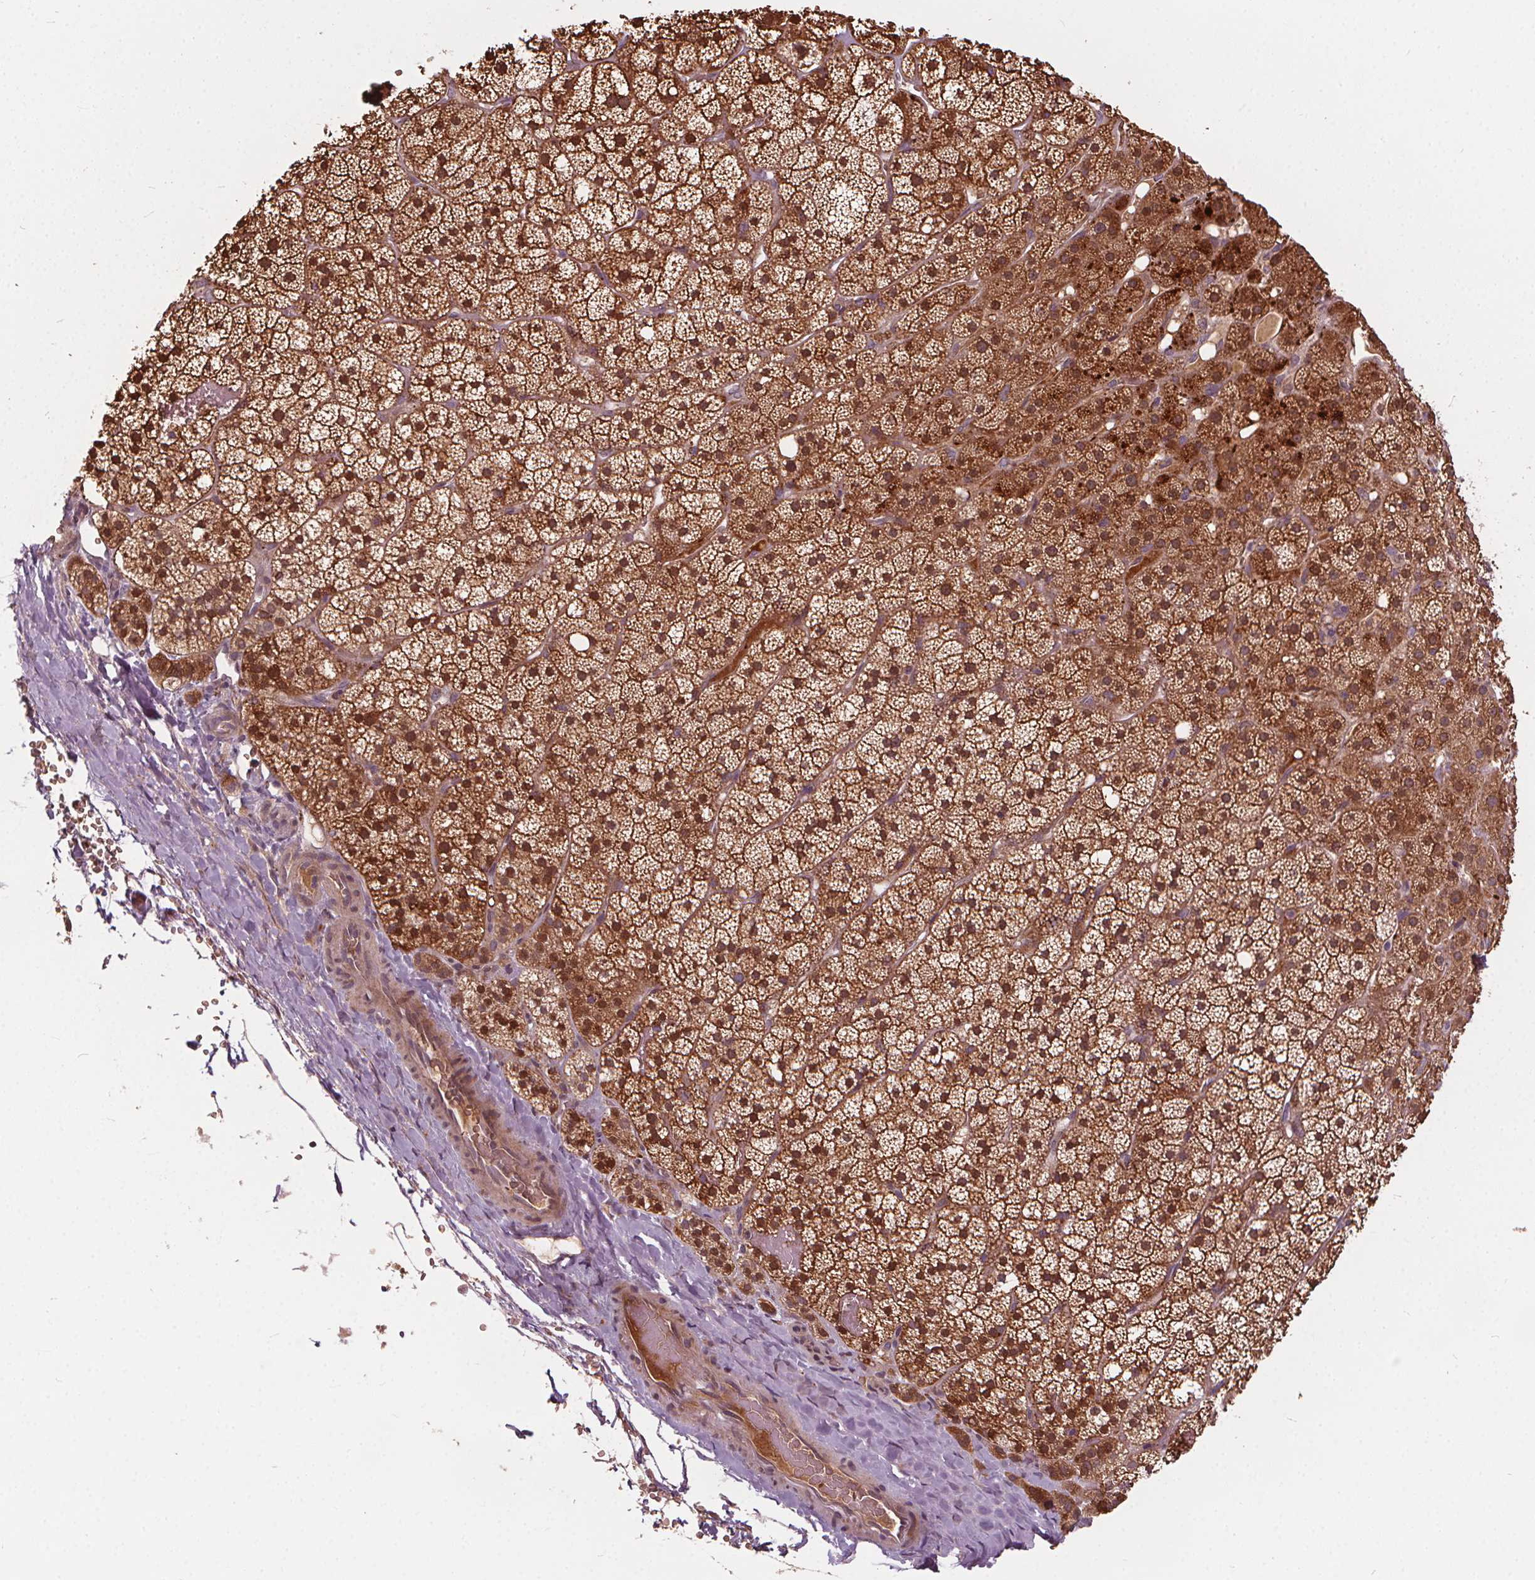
{"staining": {"intensity": "strong", "quantity": ">75%", "location": "cytoplasmic/membranous,nuclear"}, "tissue": "adrenal gland", "cell_type": "Glandular cells", "image_type": "normal", "snomed": [{"axis": "morphology", "description": "Normal tissue, NOS"}, {"axis": "topography", "description": "Adrenal gland"}], "caption": "Immunohistochemistry micrograph of normal adrenal gland: human adrenal gland stained using immunohistochemistry shows high levels of strong protein expression localized specifically in the cytoplasmic/membranous,nuclear of glandular cells, appearing as a cytoplasmic/membranous,nuclear brown color.", "gene": "IPO13", "patient": {"sex": "male", "age": 53}}